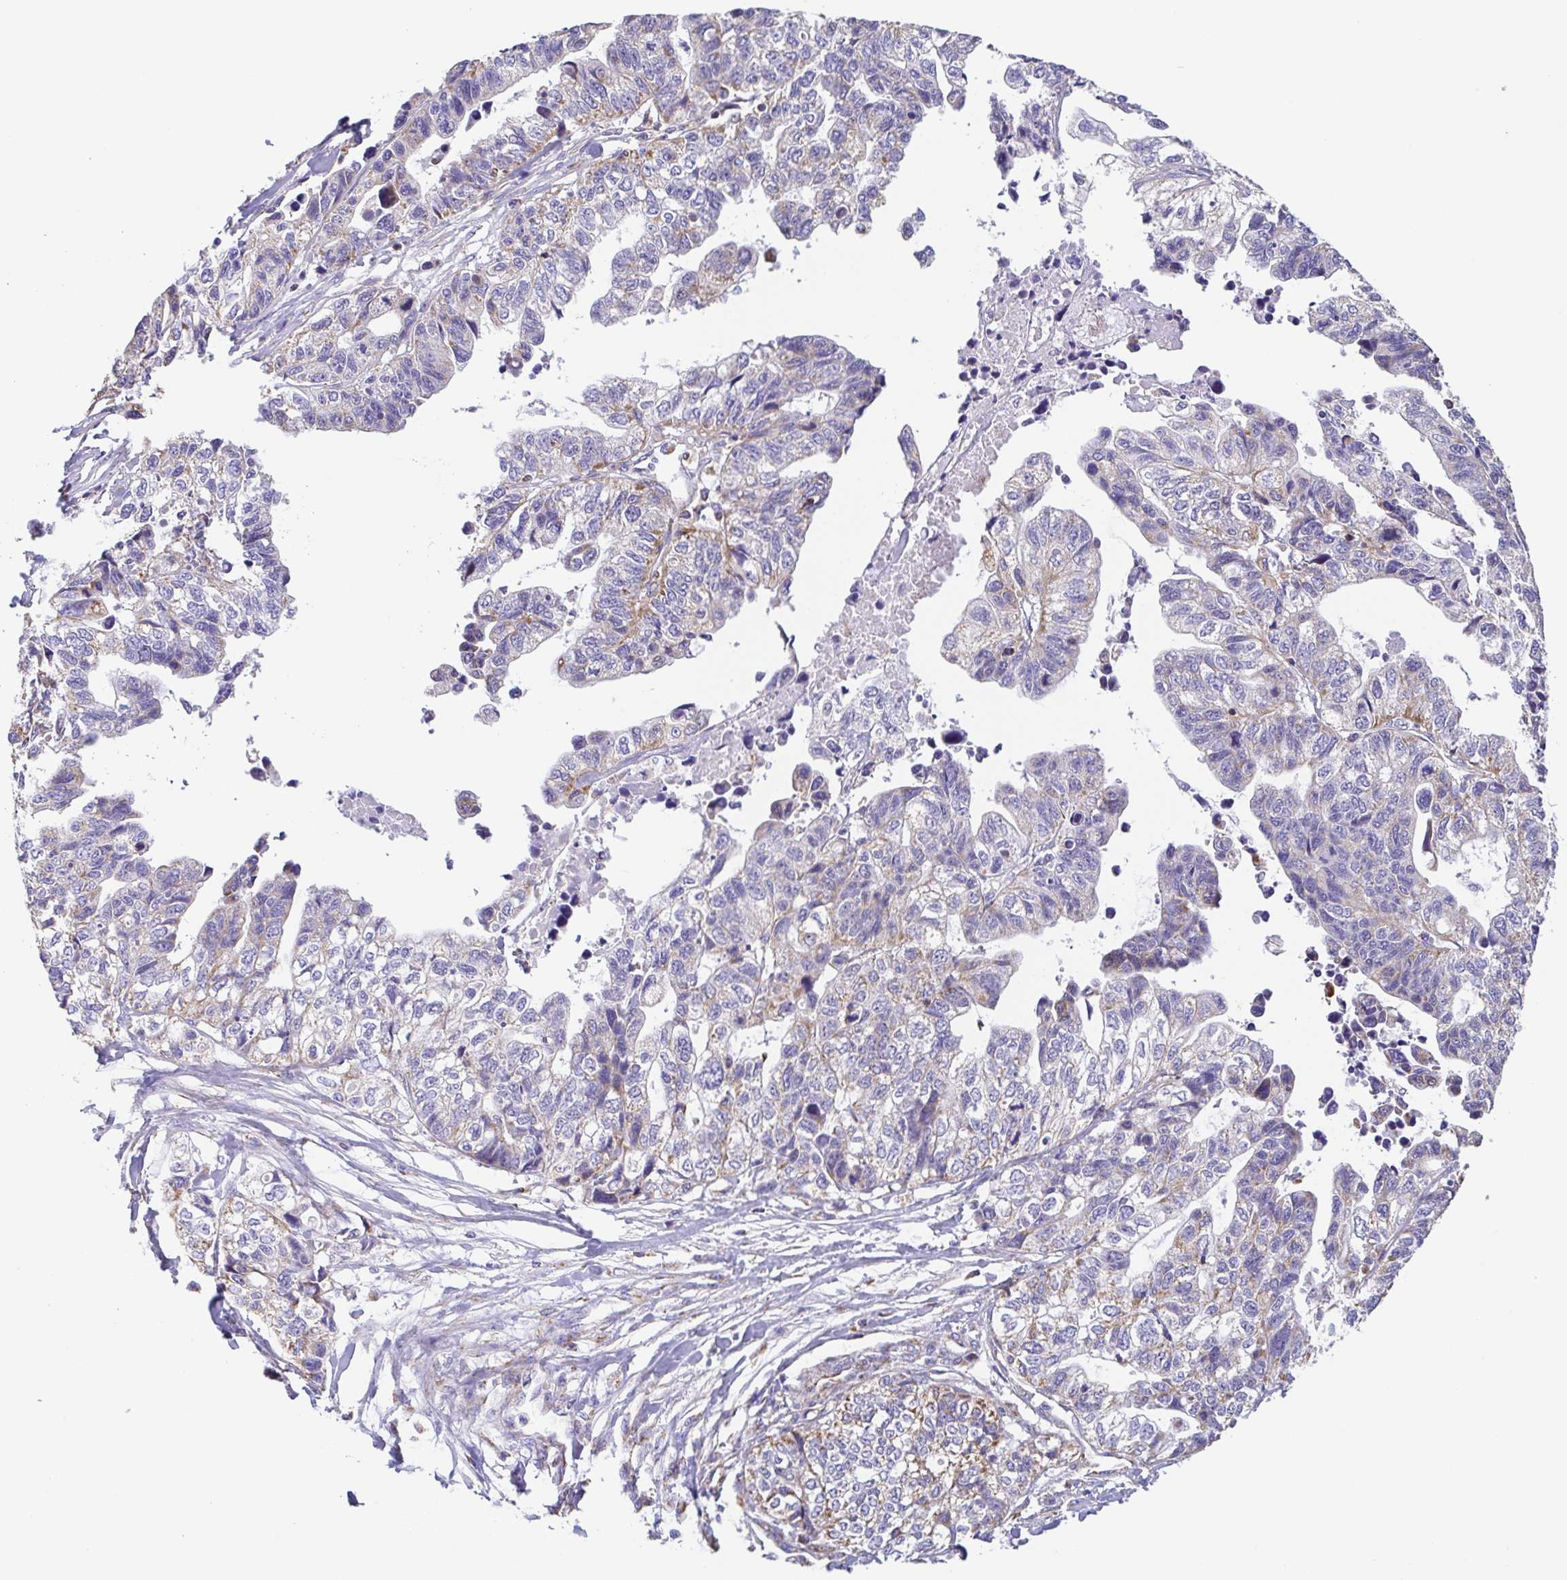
{"staining": {"intensity": "moderate", "quantity": "25%-75%", "location": "cytoplasmic/membranous"}, "tissue": "stomach cancer", "cell_type": "Tumor cells", "image_type": "cancer", "snomed": [{"axis": "morphology", "description": "Adenocarcinoma, NOS"}, {"axis": "topography", "description": "Stomach, upper"}], "caption": "Stomach adenocarcinoma tissue exhibits moderate cytoplasmic/membranous positivity in about 25%-75% of tumor cells (Stains: DAB in brown, nuclei in blue, Microscopy: brightfield microscopy at high magnification).", "gene": "GINM1", "patient": {"sex": "female", "age": 67}}